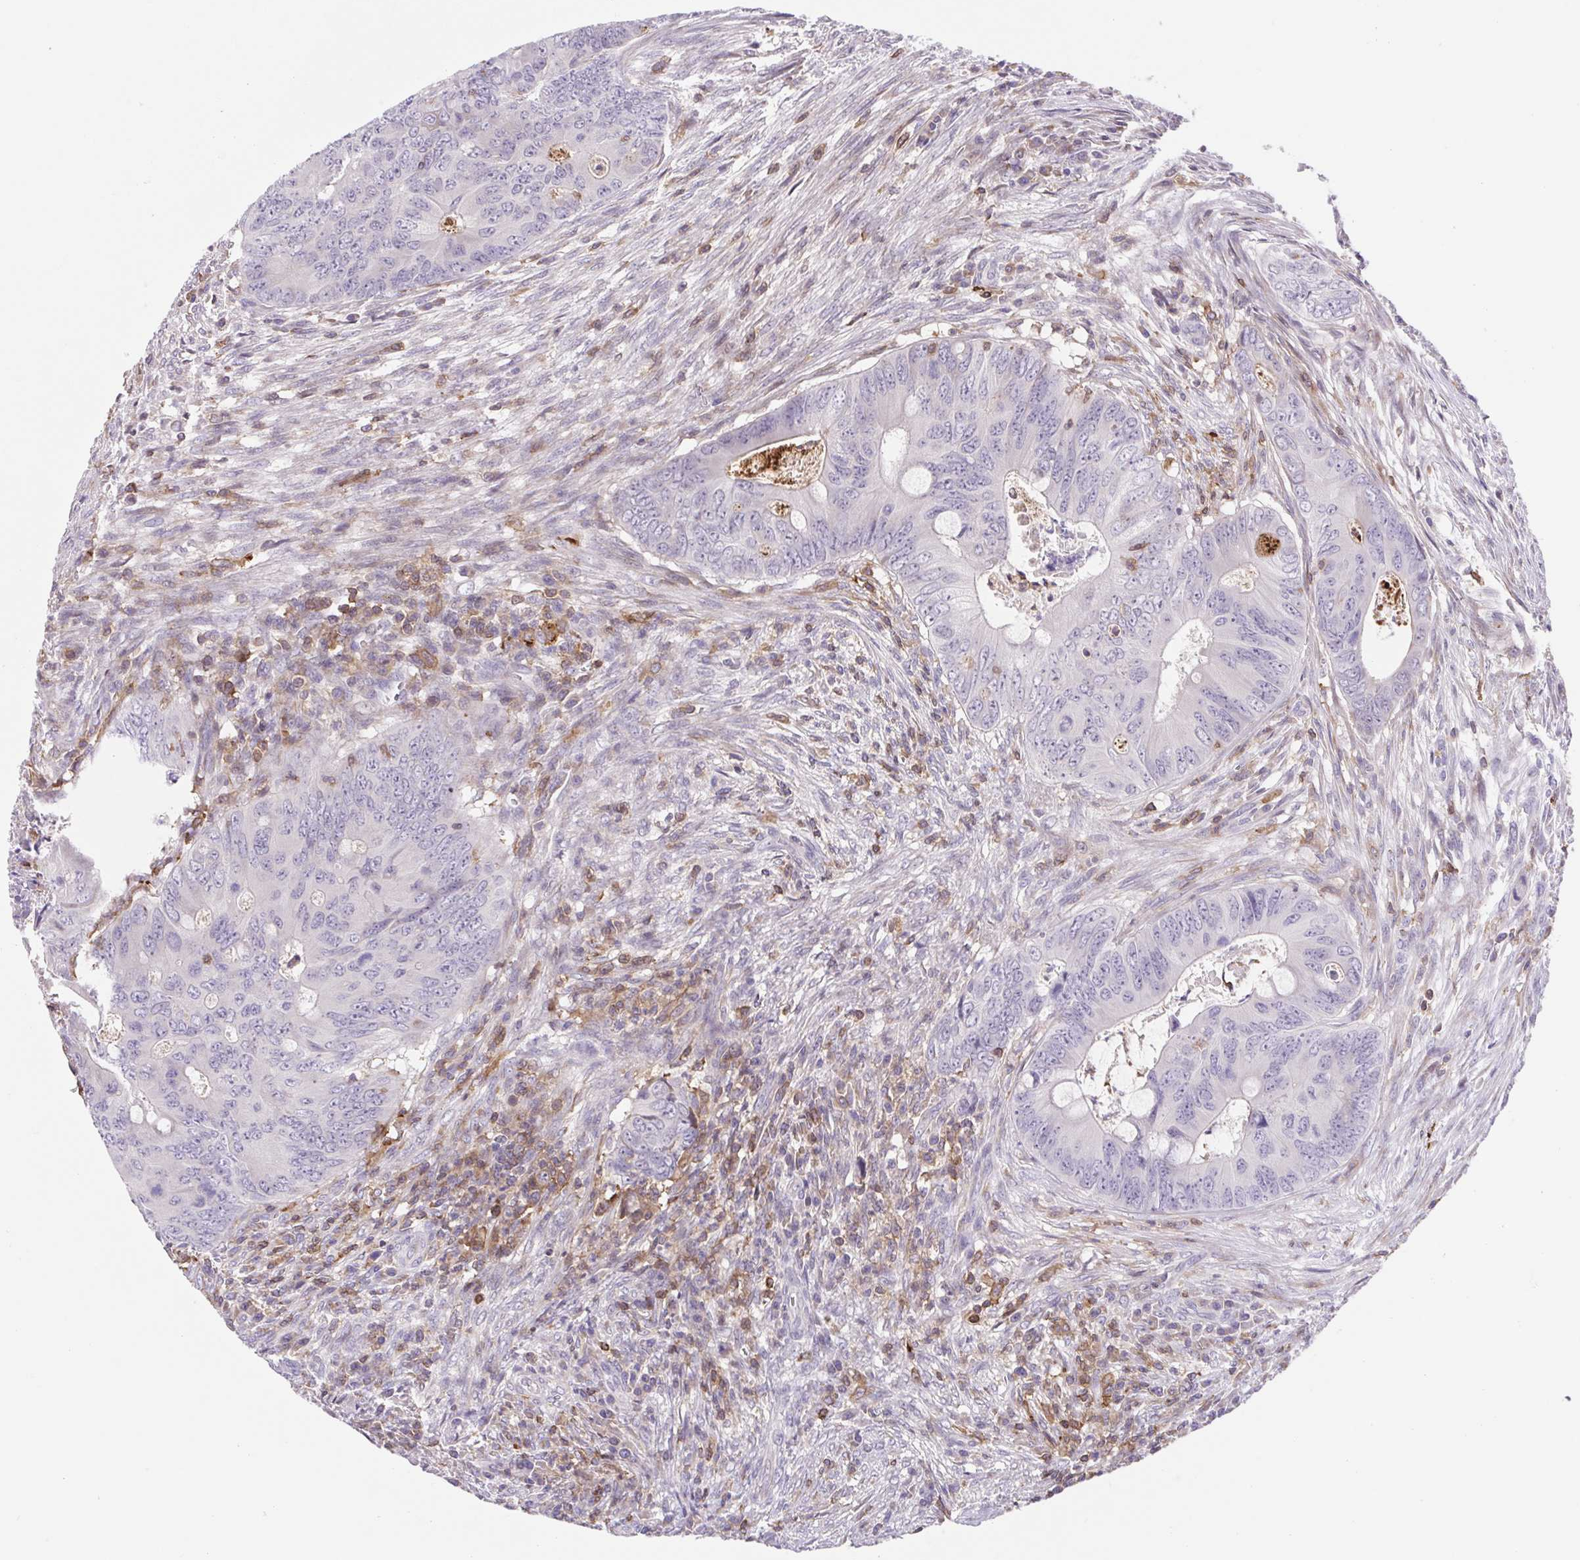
{"staining": {"intensity": "negative", "quantity": "none", "location": "none"}, "tissue": "colorectal cancer", "cell_type": "Tumor cells", "image_type": "cancer", "snomed": [{"axis": "morphology", "description": "Adenocarcinoma, NOS"}, {"axis": "topography", "description": "Colon"}], "caption": "Colorectal cancer (adenocarcinoma) was stained to show a protein in brown. There is no significant expression in tumor cells.", "gene": "TPRG1", "patient": {"sex": "female", "age": 74}}